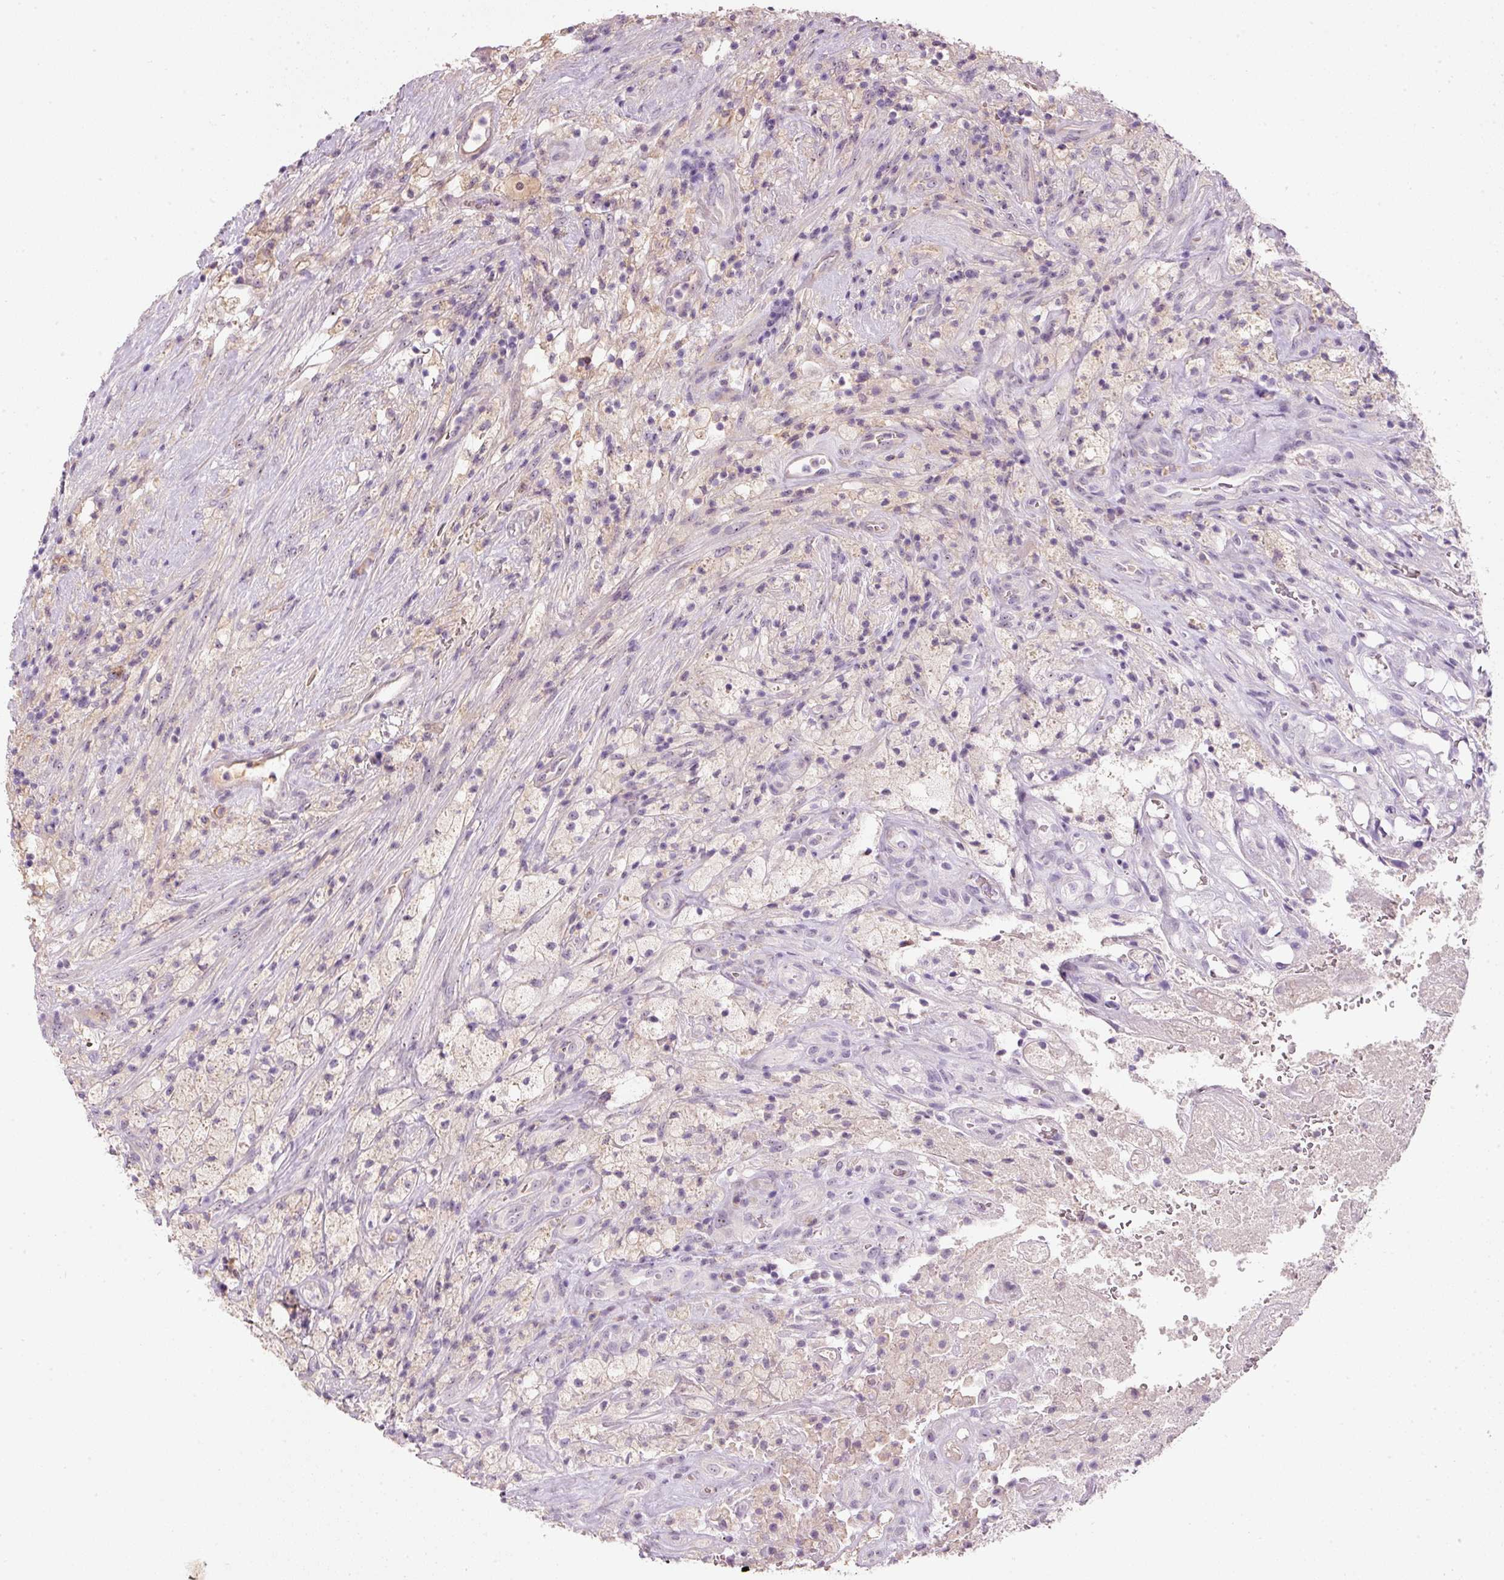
{"staining": {"intensity": "negative", "quantity": "none", "location": "none"}, "tissue": "glioma", "cell_type": "Tumor cells", "image_type": "cancer", "snomed": [{"axis": "morphology", "description": "Glioma, malignant, High grade"}, {"axis": "topography", "description": "Brain"}], "caption": "Tumor cells are negative for brown protein staining in malignant glioma (high-grade).", "gene": "TMEM37", "patient": {"sex": "male", "age": 69}}